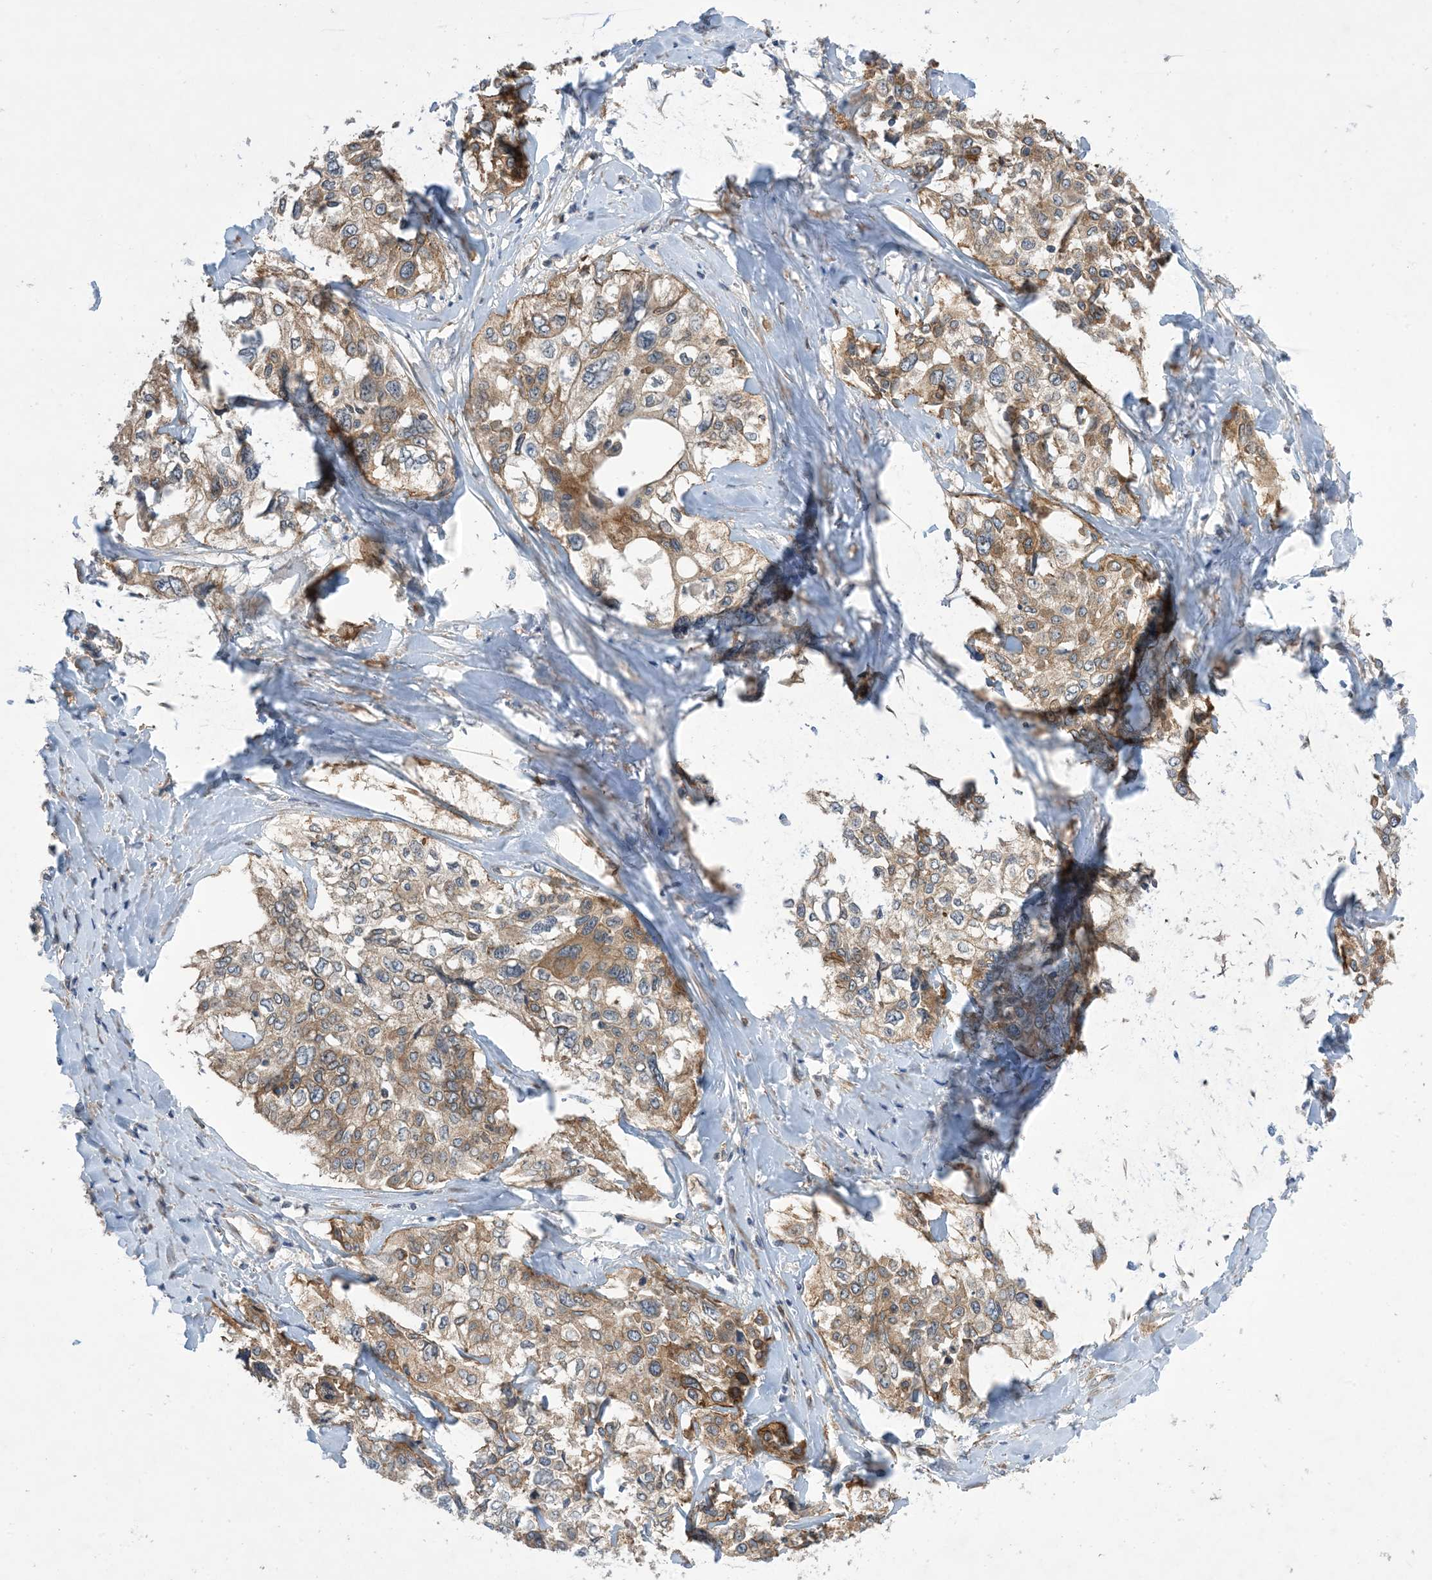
{"staining": {"intensity": "moderate", "quantity": ">75%", "location": "cytoplasmic/membranous"}, "tissue": "cervical cancer", "cell_type": "Tumor cells", "image_type": "cancer", "snomed": [{"axis": "morphology", "description": "Squamous cell carcinoma, NOS"}, {"axis": "topography", "description": "Cervix"}], "caption": "High-power microscopy captured an immunohistochemistry (IHC) image of cervical squamous cell carcinoma, revealing moderate cytoplasmic/membranous positivity in about >75% of tumor cells. (DAB IHC, brown staining for protein, blue staining for nuclei).", "gene": "EHBP1", "patient": {"sex": "female", "age": 31}}